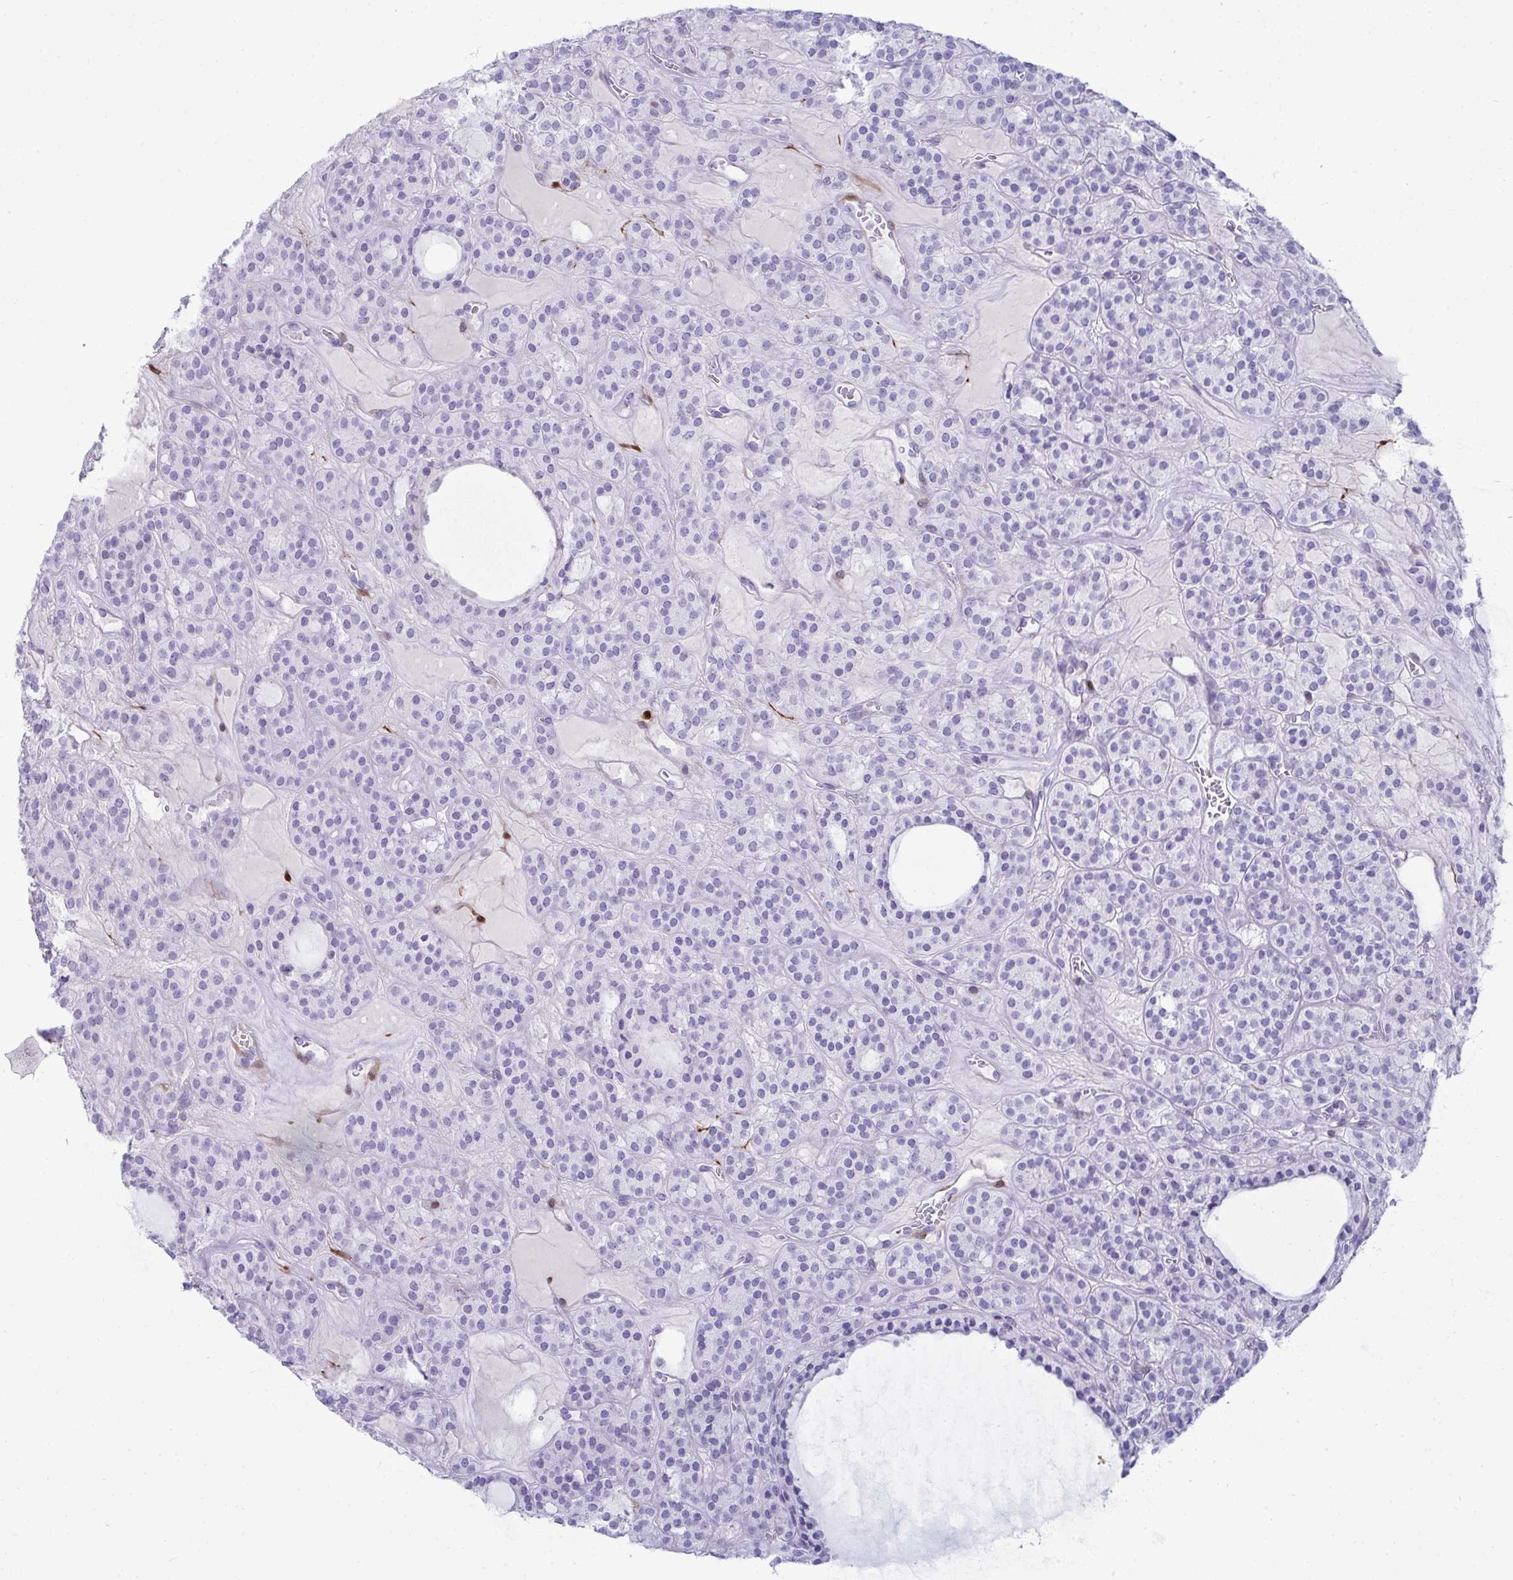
{"staining": {"intensity": "negative", "quantity": "none", "location": "none"}, "tissue": "thyroid cancer", "cell_type": "Tumor cells", "image_type": "cancer", "snomed": [{"axis": "morphology", "description": "Follicular adenoma carcinoma, NOS"}, {"axis": "topography", "description": "Thyroid gland"}], "caption": "Human thyroid follicular adenoma carcinoma stained for a protein using IHC shows no staining in tumor cells.", "gene": "HSPB6", "patient": {"sex": "female", "age": 63}}